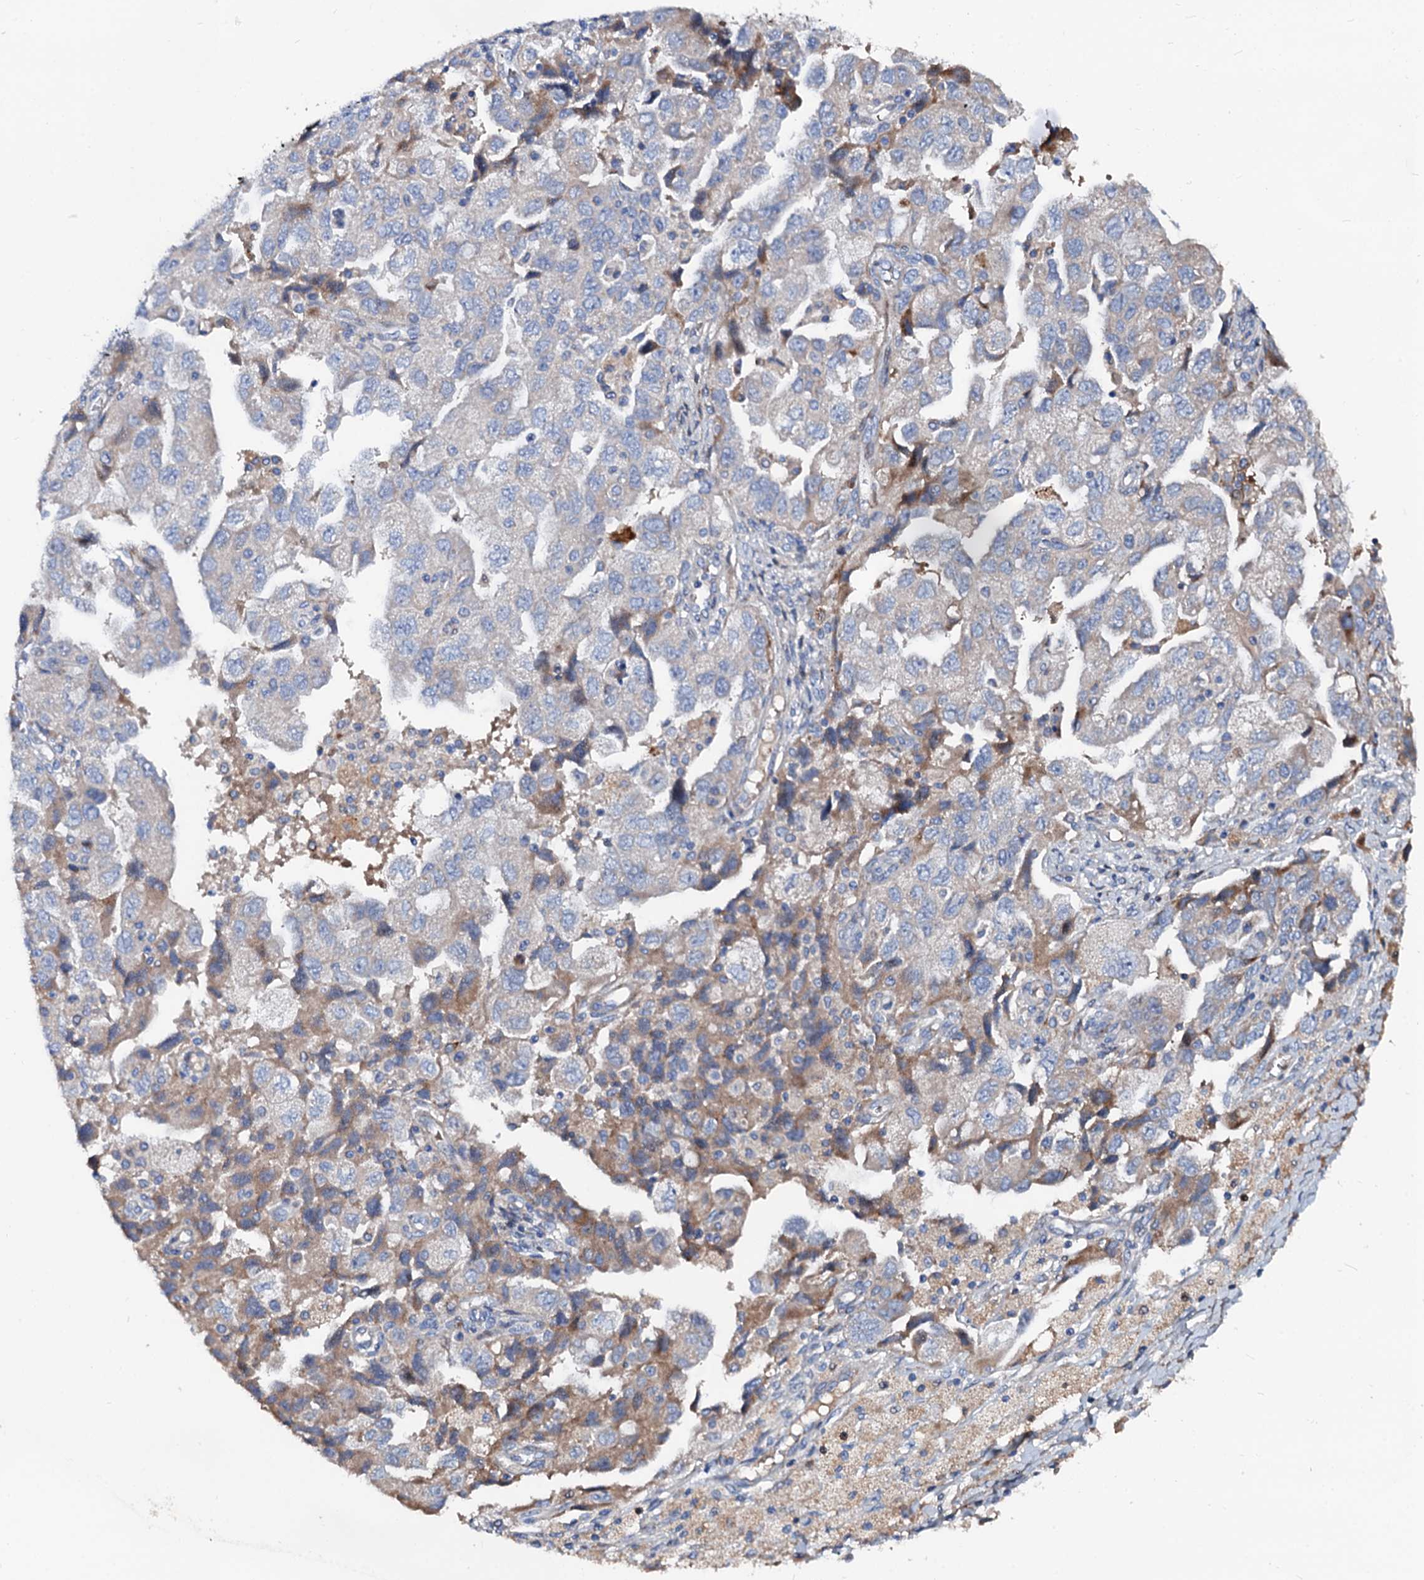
{"staining": {"intensity": "moderate", "quantity": "<25%", "location": "cytoplasmic/membranous"}, "tissue": "ovarian cancer", "cell_type": "Tumor cells", "image_type": "cancer", "snomed": [{"axis": "morphology", "description": "Carcinoma, NOS"}, {"axis": "morphology", "description": "Cystadenocarcinoma, serous, NOS"}, {"axis": "topography", "description": "Ovary"}], "caption": "The histopathology image demonstrates immunohistochemical staining of carcinoma (ovarian). There is moderate cytoplasmic/membranous staining is appreciated in approximately <25% of tumor cells. The staining was performed using DAB (3,3'-diaminobenzidine) to visualize the protein expression in brown, while the nuclei were stained in blue with hematoxylin (Magnification: 20x).", "gene": "SLC10A7", "patient": {"sex": "female", "age": 69}}